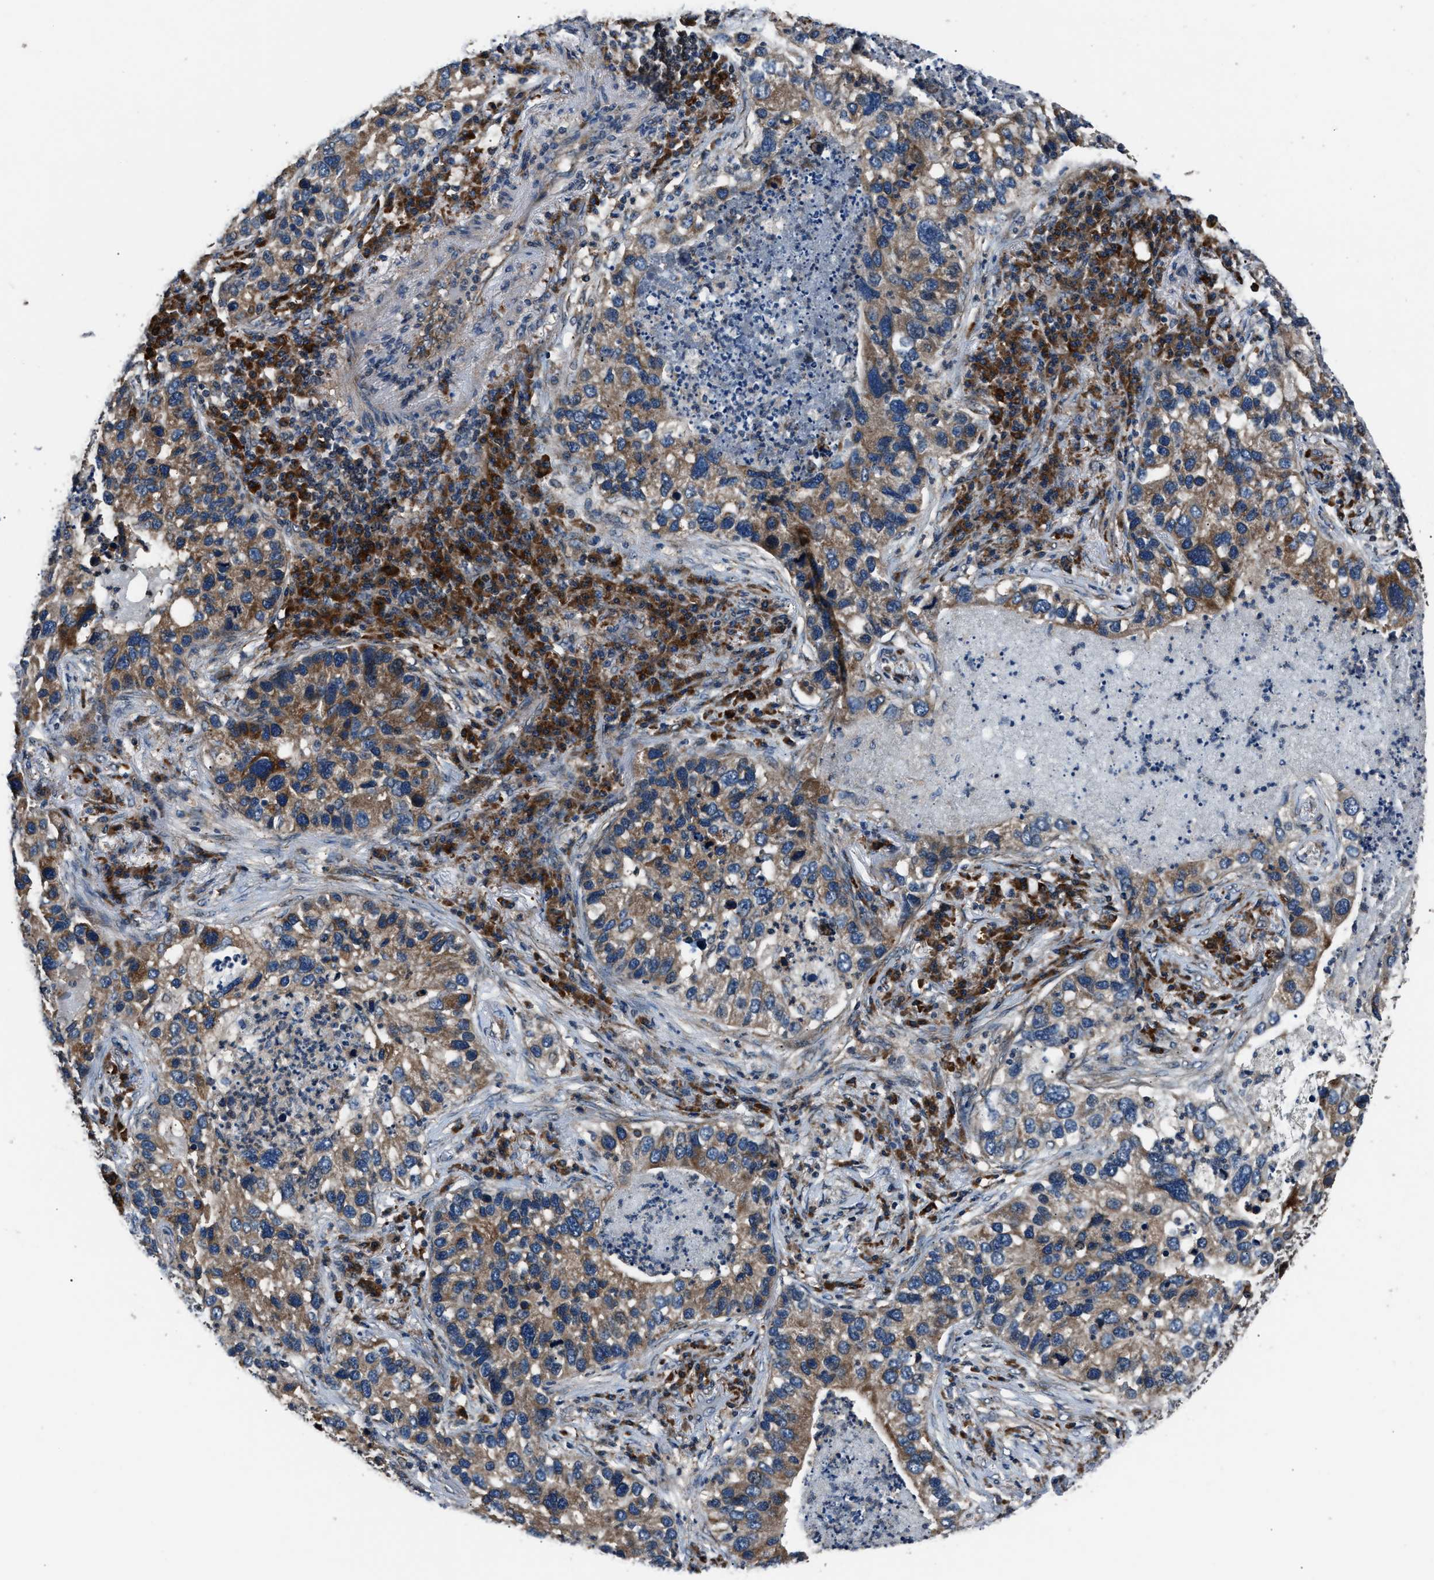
{"staining": {"intensity": "moderate", "quantity": ">75%", "location": "cytoplasmic/membranous"}, "tissue": "lung cancer", "cell_type": "Tumor cells", "image_type": "cancer", "snomed": [{"axis": "morphology", "description": "Normal tissue, NOS"}, {"axis": "morphology", "description": "Adenocarcinoma, NOS"}, {"axis": "topography", "description": "Bronchus"}, {"axis": "topography", "description": "Lung"}], "caption": "Immunohistochemical staining of human lung cancer (adenocarcinoma) displays moderate cytoplasmic/membranous protein staining in approximately >75% of tumor cells.", "gene": "IMPDH2", "patient": {"sex": "male", "age": 54}}